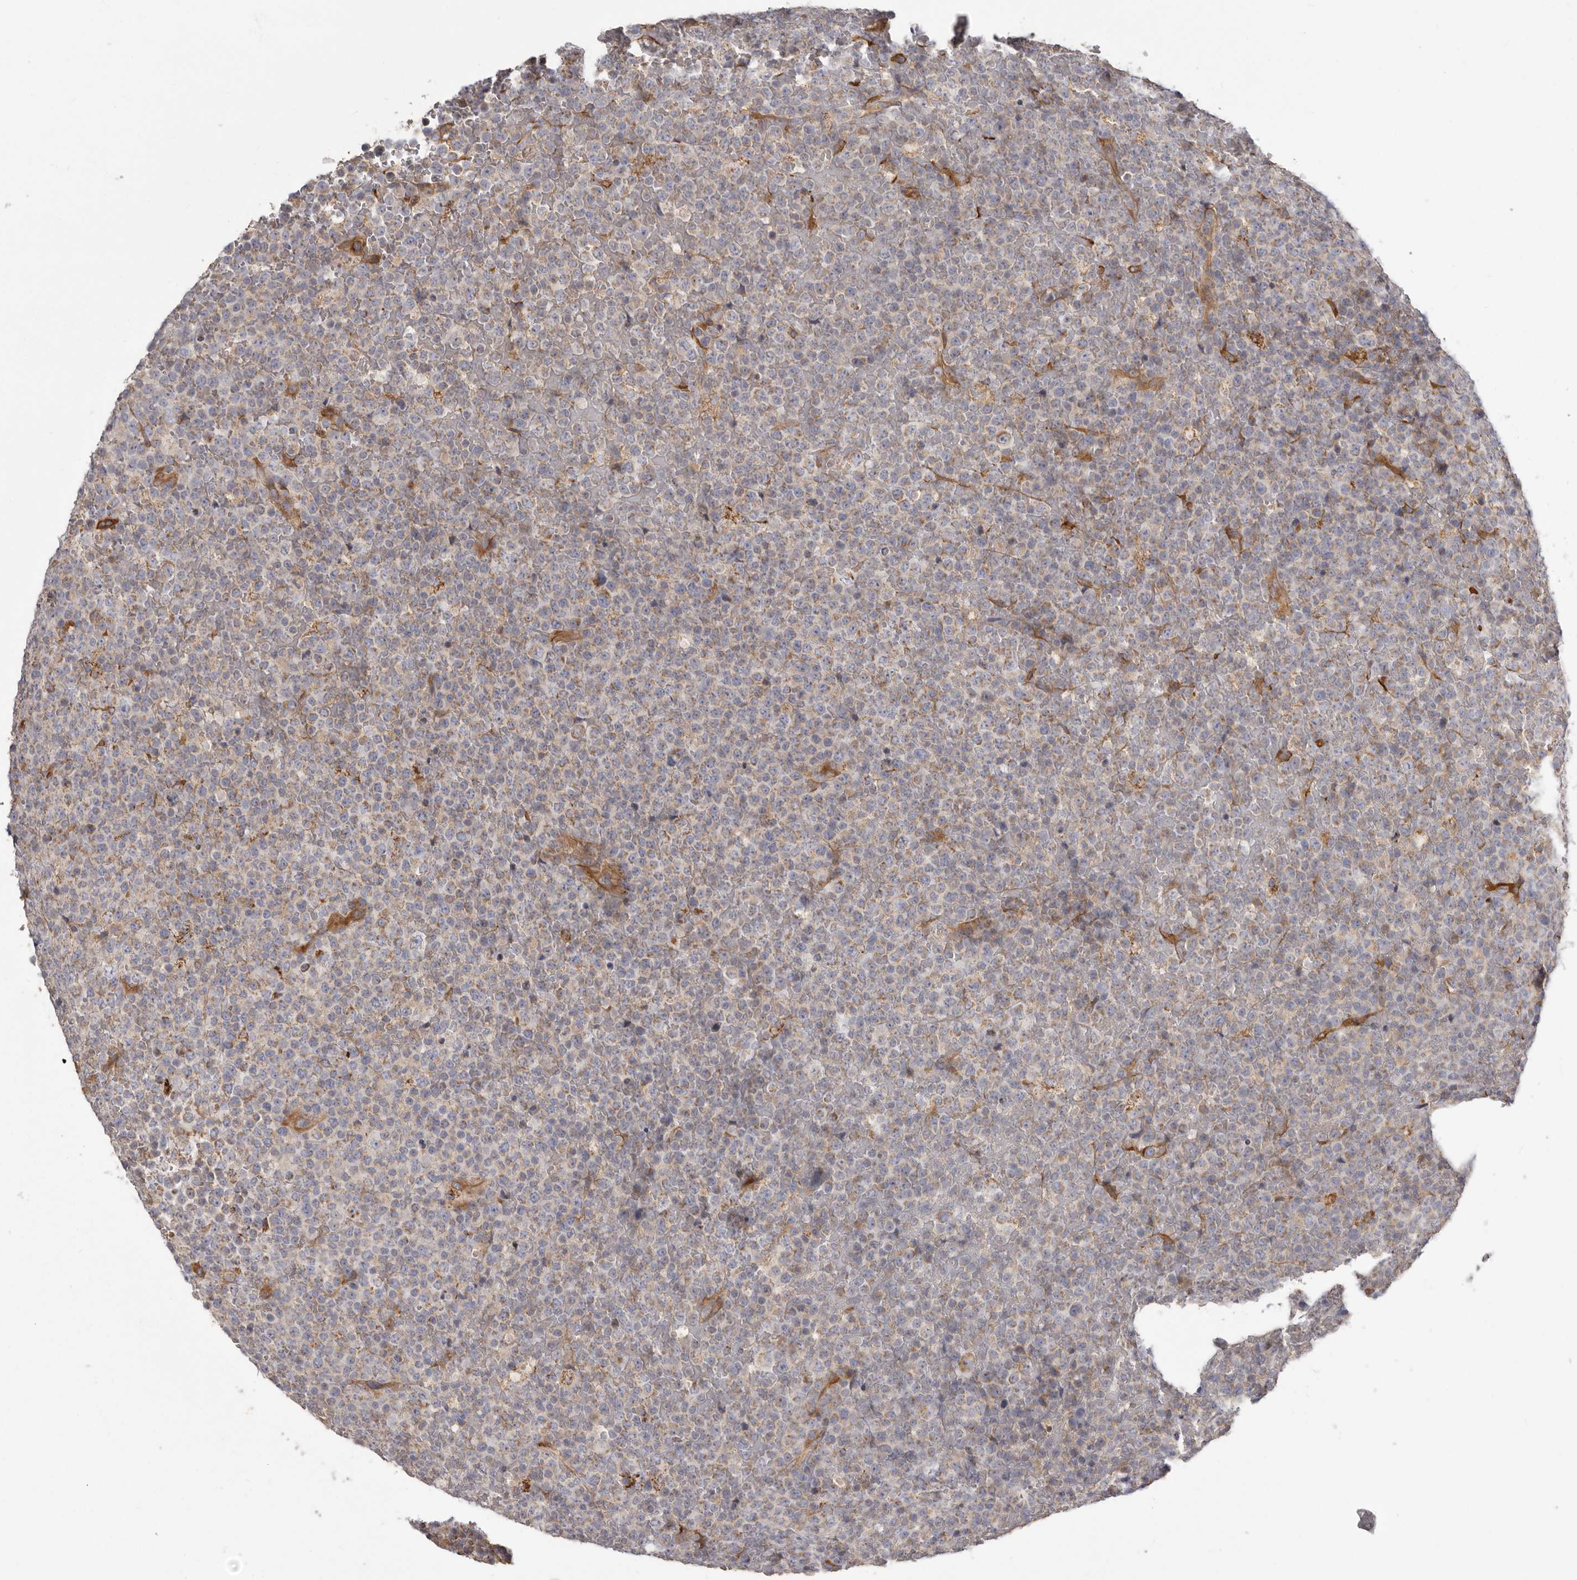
{"staining": {"intensity": "moderate", "quantity": "<25%", "location": "cytoplasmic/membranous"}, "tissue": "lymphoma", "cell_type": "Tumor cells", "image_type": "cancer", "snomed": [{"axis": "morphology", "description": "Malignant lymphoma, non-Hodgkin's type, High grade"}, {"axis": "topography", "description": "Lymph node"}], "caption": "There is low levels of moderate cytoplasmic/membranous expression in tumor cells of lymphoma, as demonstrated by immunohistochemical staining (brown color).", "gene": "ENAH", "patient": {"sex": "male", "age": 13}}